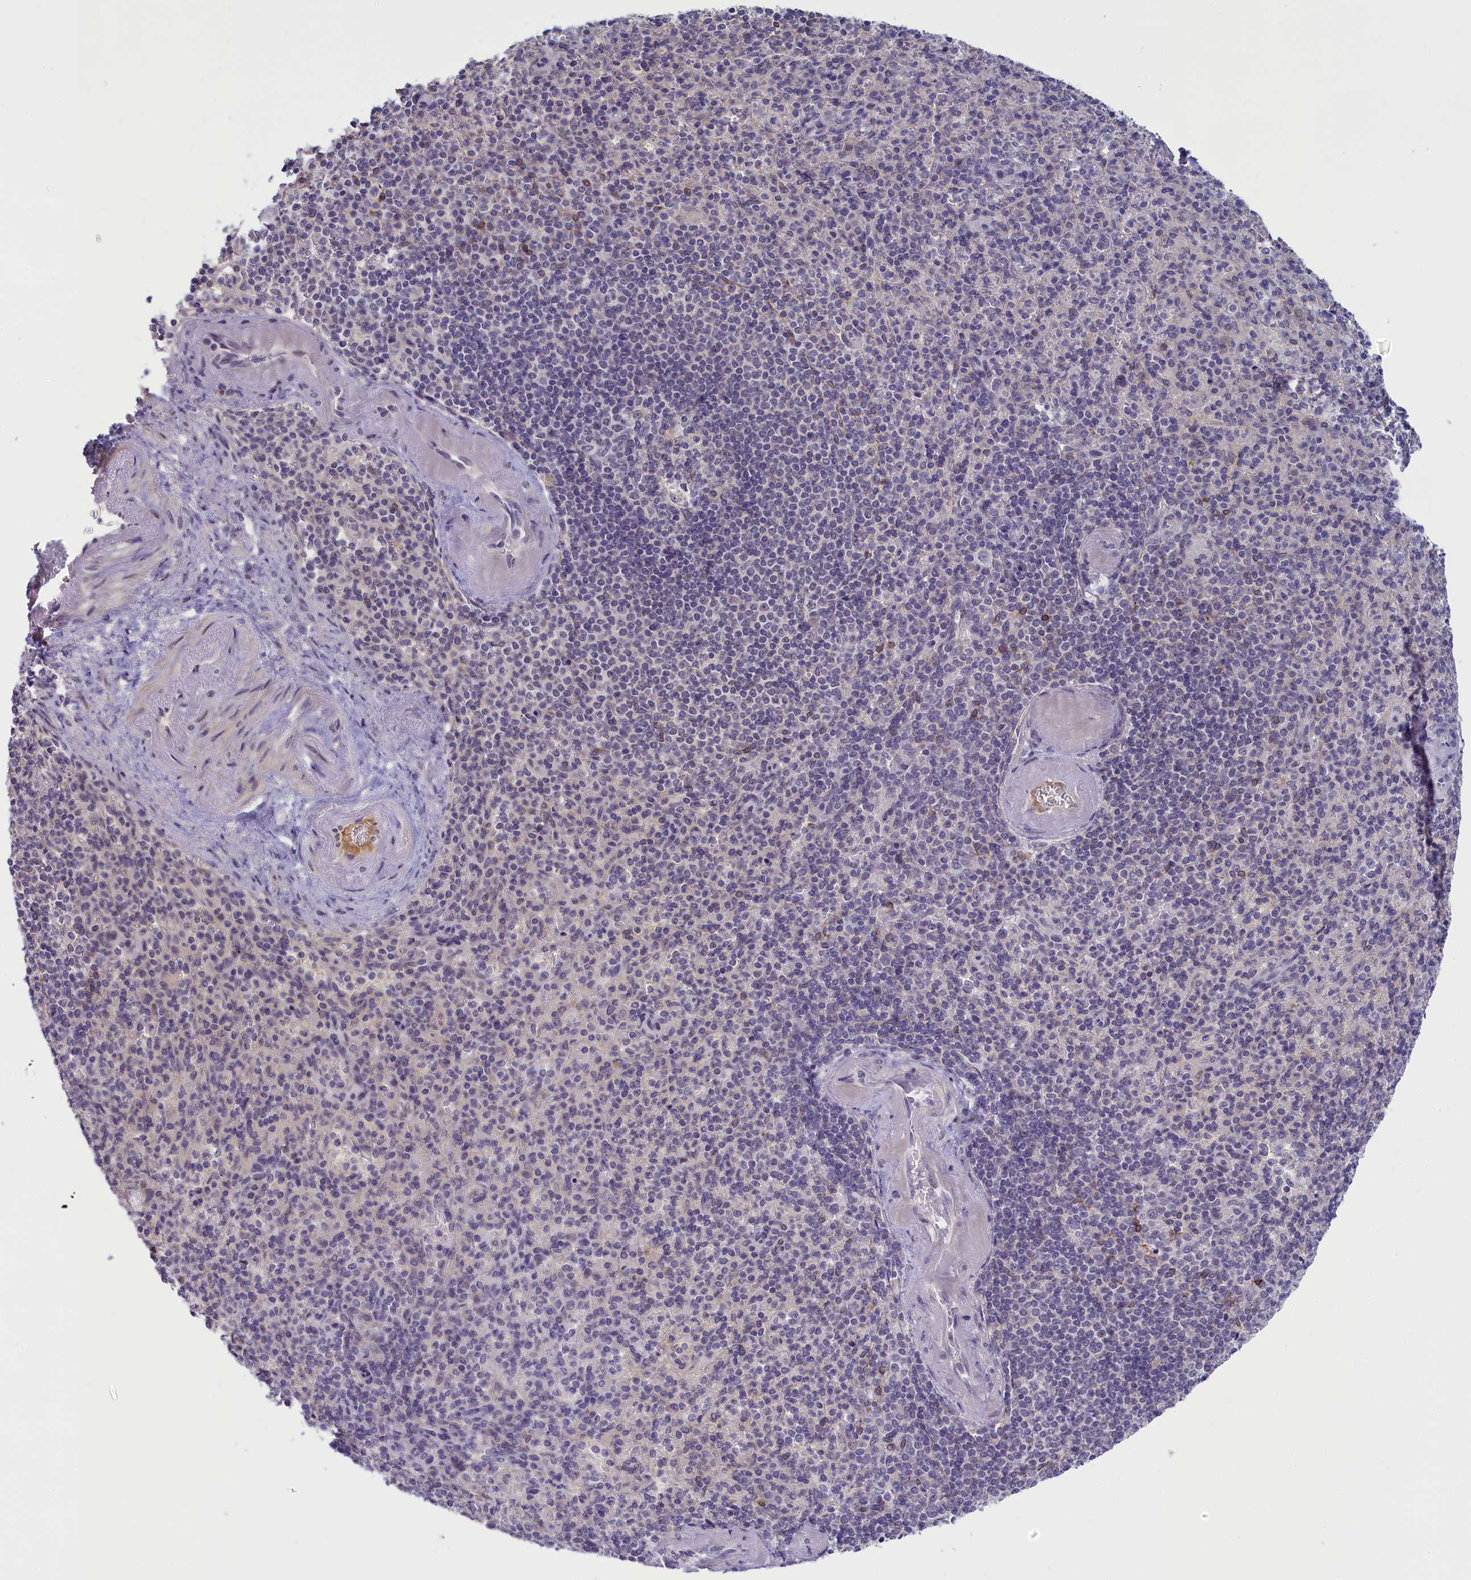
{"staining": {"intensity": "weak", "quantity": "<25%", "location": "nuclear"}, "tissue": "spleen", "cell_type": "Cells in red pulp", "image_type": "normal", "snomed": [{"axis": "morphology", "description": "Normal tissue, NOS"}, {"axis": "topography", "description": "Spleen"}], "caption": "Cells in red pulp are negative for brown protein staining in normal spleen. (DAB IHC, high magnification).", "gene": "CRAMP1", "patient": {"sex": "female", "age": 74}}